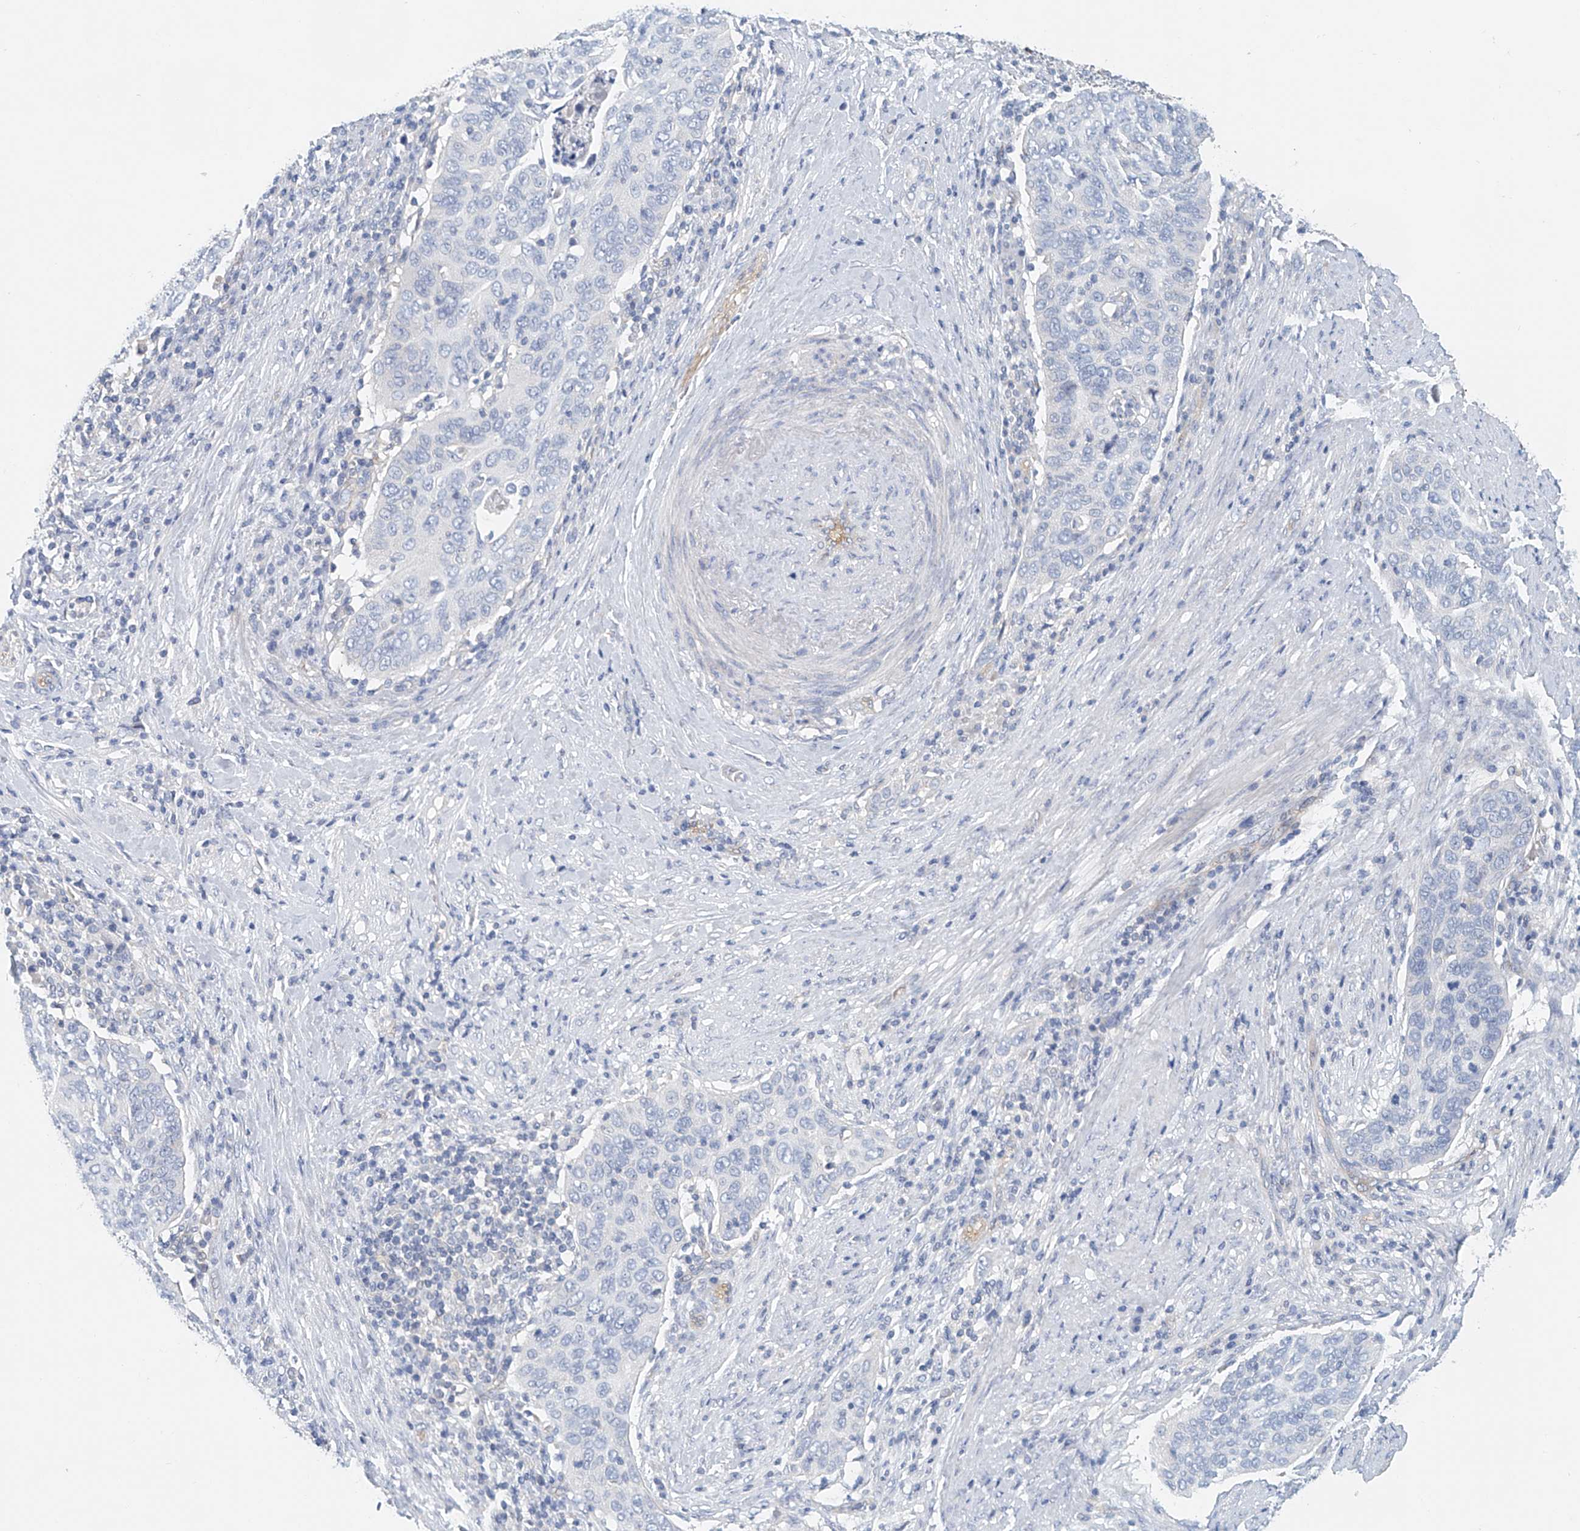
{"staining": {"intensity": "negative", "quantity": "none", "location": "none"}, "tissue": "cervical cancer", "cell_type": "Tumor cells", "image_type": "cancer", "snomed": [{"axis": "morphology", "description": "Squamous cell carcinoma, NOS"}, {"axis": "topography", "description": "Cervix"}], "caption": "Cervical cancer (squamous cell carcinoma) stained for a protein using immunohistochemistry (IHC) reveals no staining tumor cells.", "gene": "FRYL", "patient": {"sex": "female", "age": 60}}